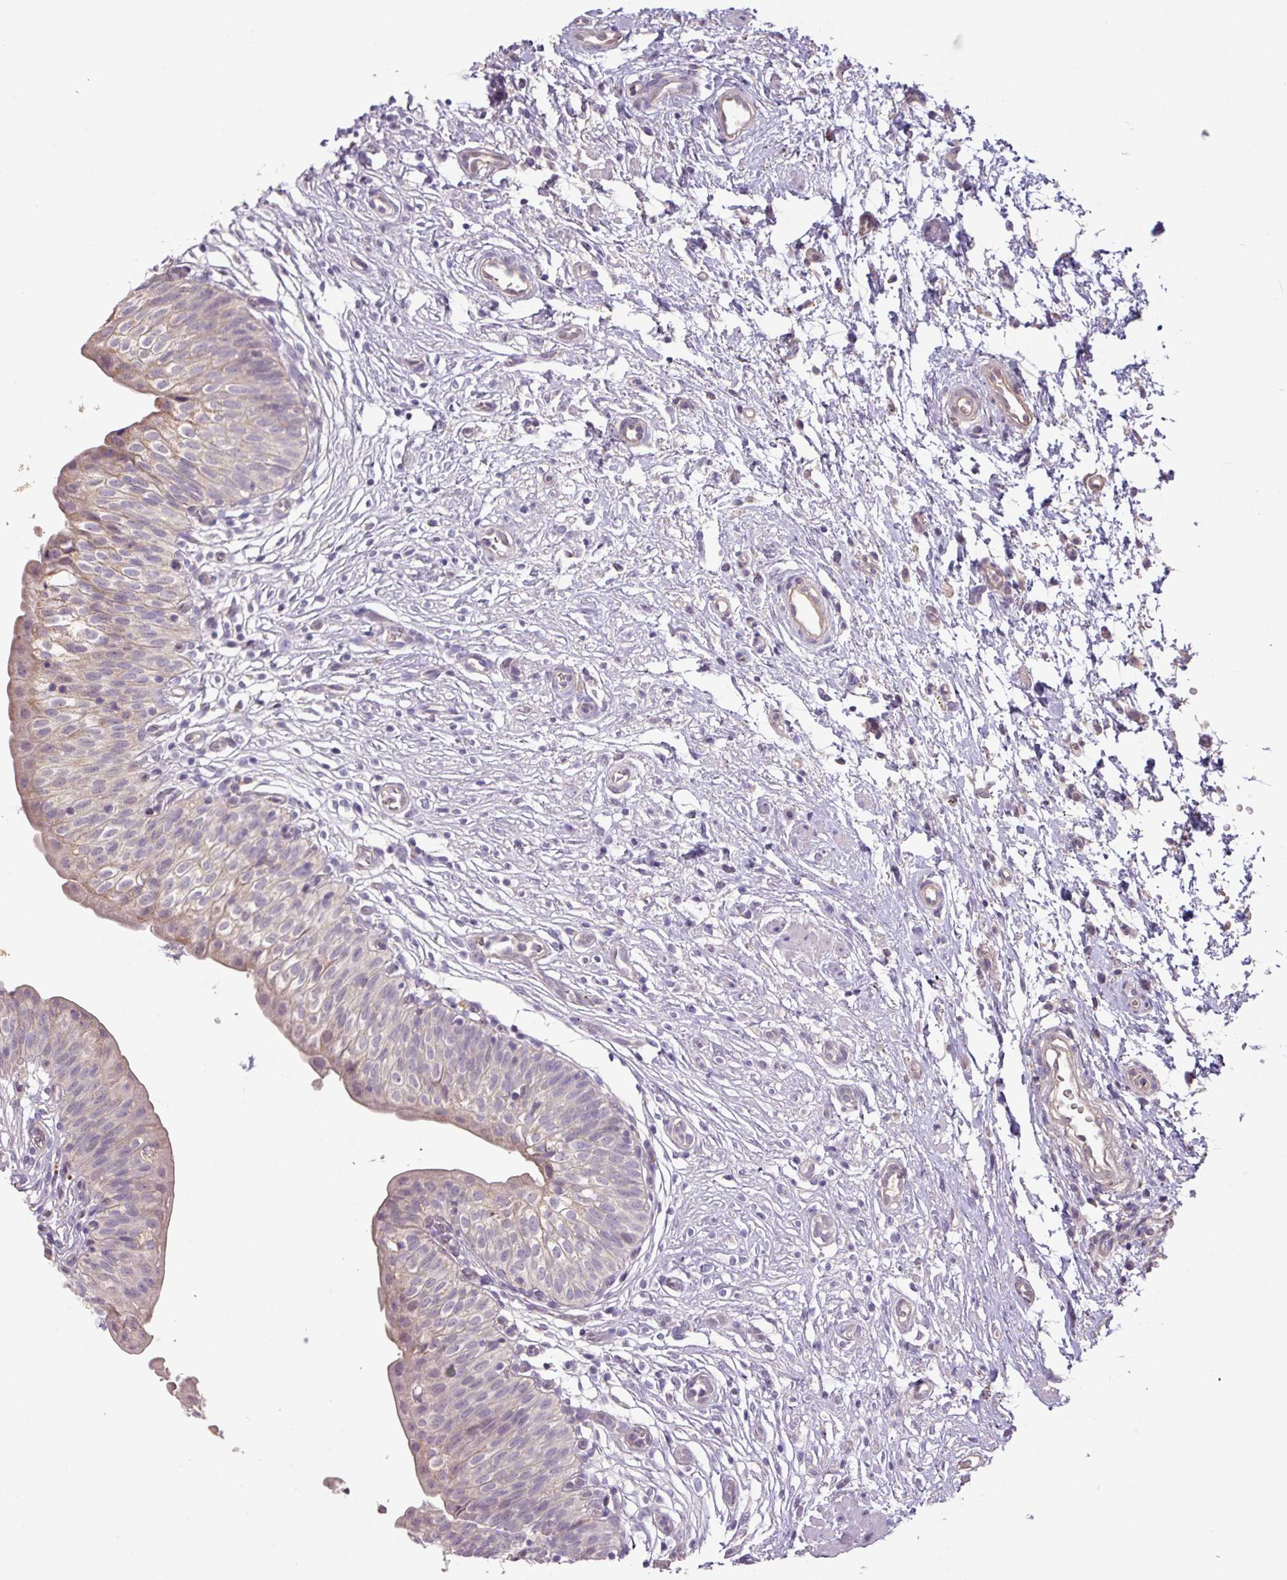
{"staining": {"intensity": "moderate", "quantity": "<25%", "location": "cytoplasmic/membranous"}, "tissue": "urinary bladder", "cell_type": "Urothelial cells", "image_type": "normal", "snomed": [{"axis": "morphology", "description": "Normal tissue, NOS"}, {"axis": "topography", "description": "Urinary bladder"}], "caption": "This histopathology image displays immunohistochemistry (IHC) staining of unremarkable urinary bladder, with low moderate cytoplasmic/membranous expression in approximately <25% of urothelial cells.", "gene": "PRADC1", "patient": {"sex": "male", "age": 55}}